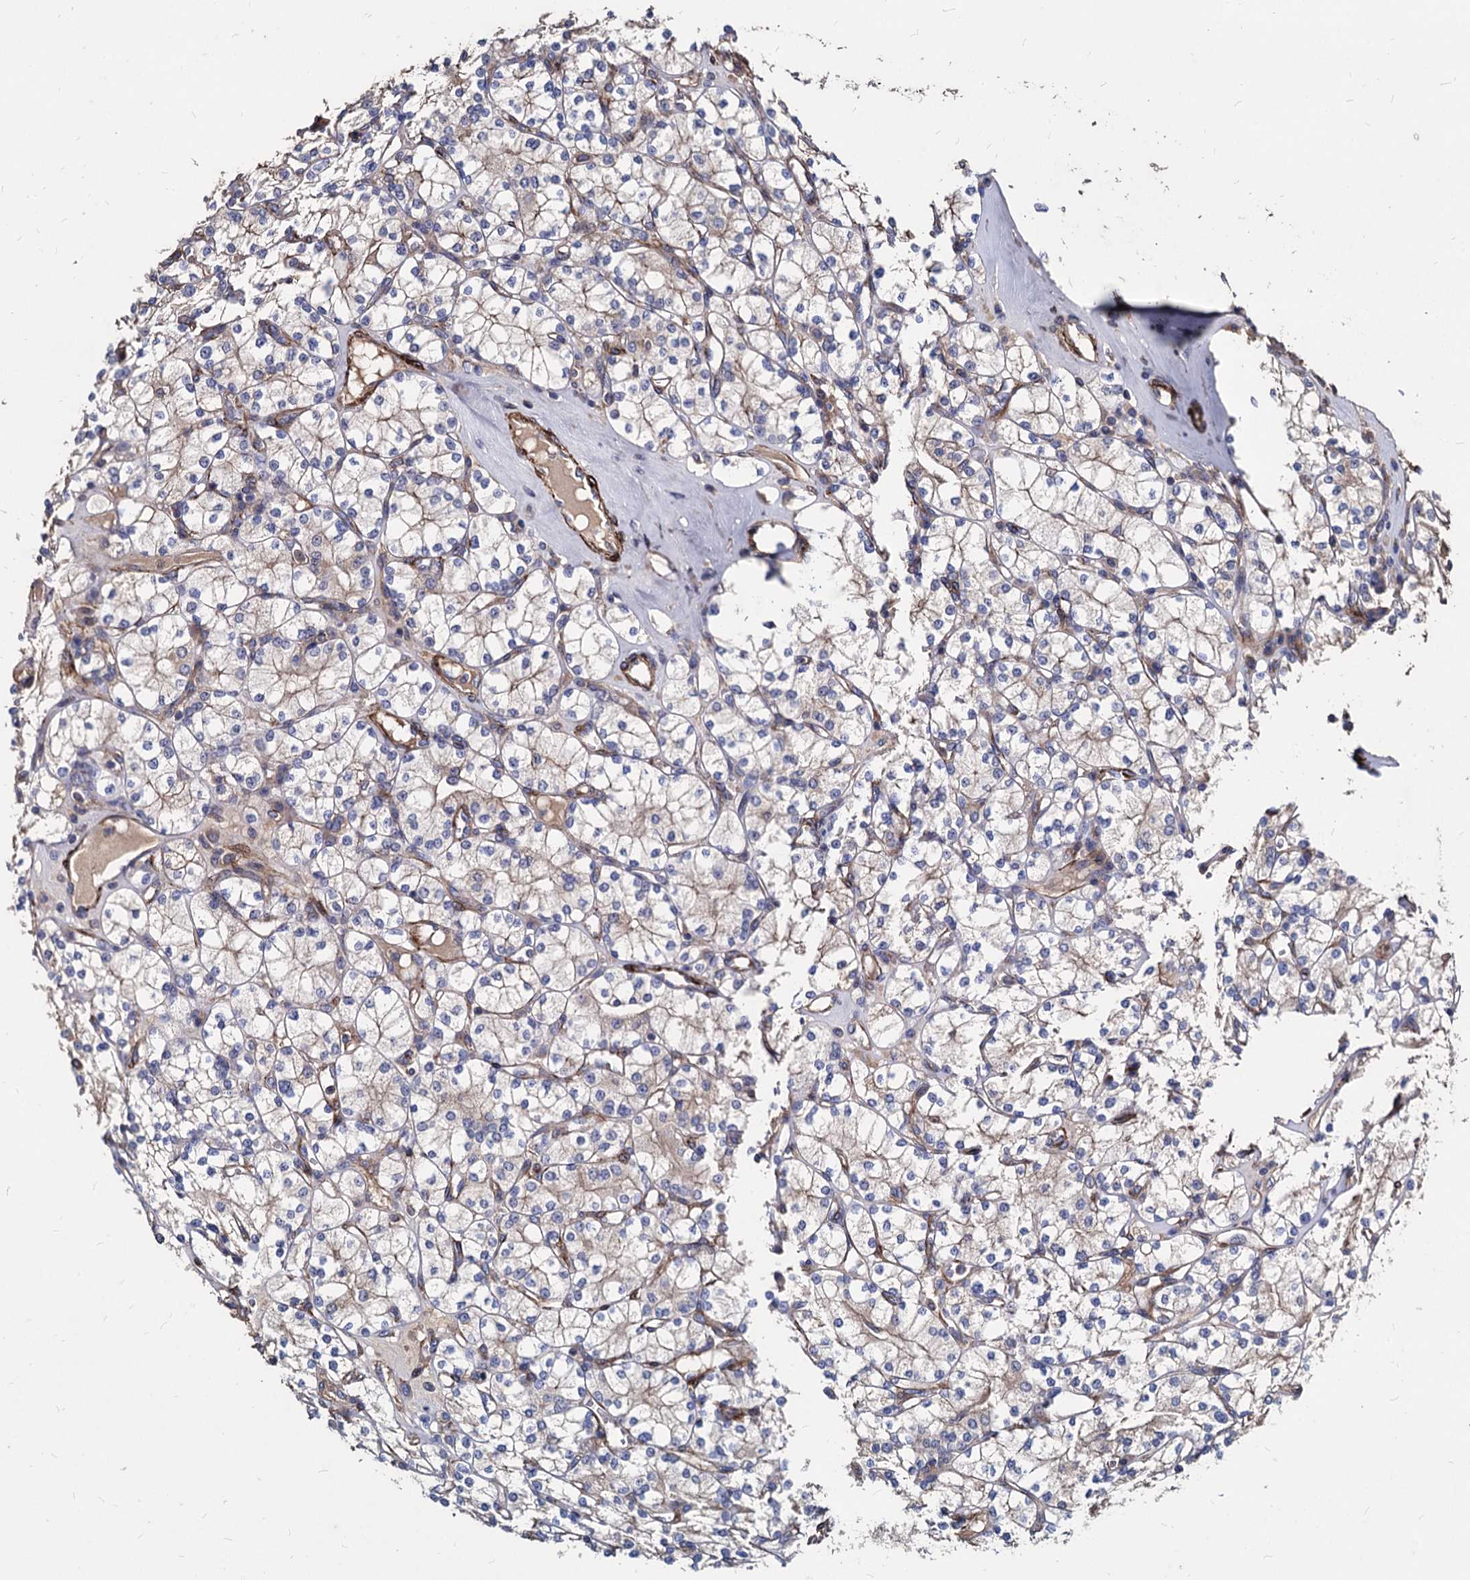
{"staining": {"intensity": "weak", "quantity": "25%-75%", "location": "cytoplasmic/membranous"}, "tissue": "renal cancer", "cell_type": "Tumor cells", "image_type": "cancer", "snomed": [{"axis": "morphology", "description": "Adenocarcinoma, NOS"}, {"axis": "topography", "description": "Kidney"}], "caption": "Tumor cells show low levels of weak cytoplasmic/membranous expression in about 25%-75% of cells in renal cancer.", "gene": "WDR11", "patient": {"sex": "male", "age": 77}}